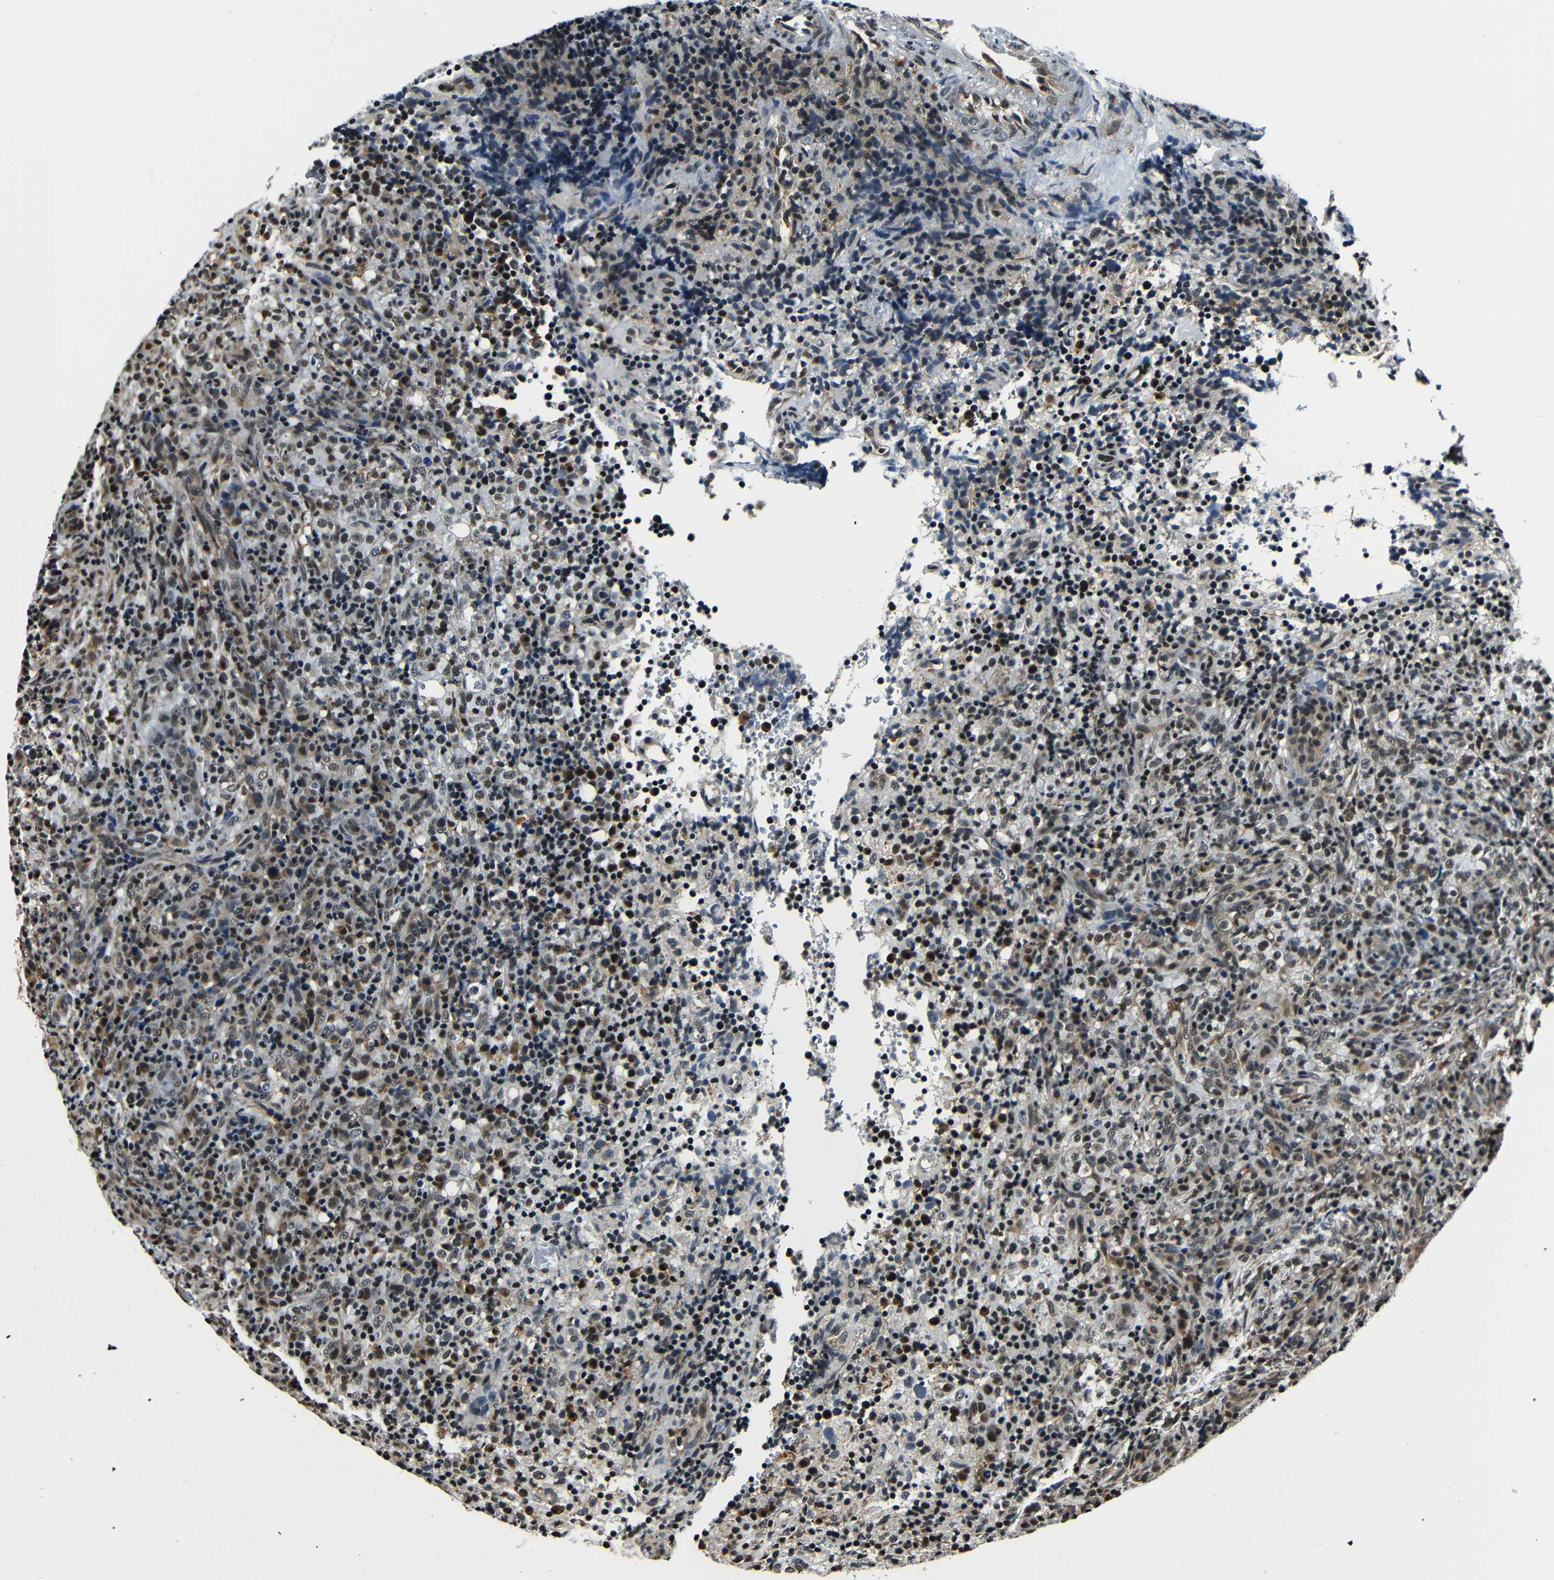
{"staining": {"intensity": "moderate", "quantity": "25%-75%", "location": "cytoplasmic/membranous,nuclear"}, "tissue": "lymphoma", "cell_type": "Tumor cells", "image_type": "cancer", "snomed": [{"axis": "morphology", "description": "Malignant lymphoma, non-Hodgkin's type, High grade"}, {"axis": "topography", "description": "Lymph node"}], "caption": "Moderate cytoplasmic/membranous and nuclear protein expression is identified in about 25%-75% of tumor cells in malignant lymphoma, non-Hodgkin's type (high-grade).", "gene": "NCBP3", "patient": {"sex": "female", "age": 76}}